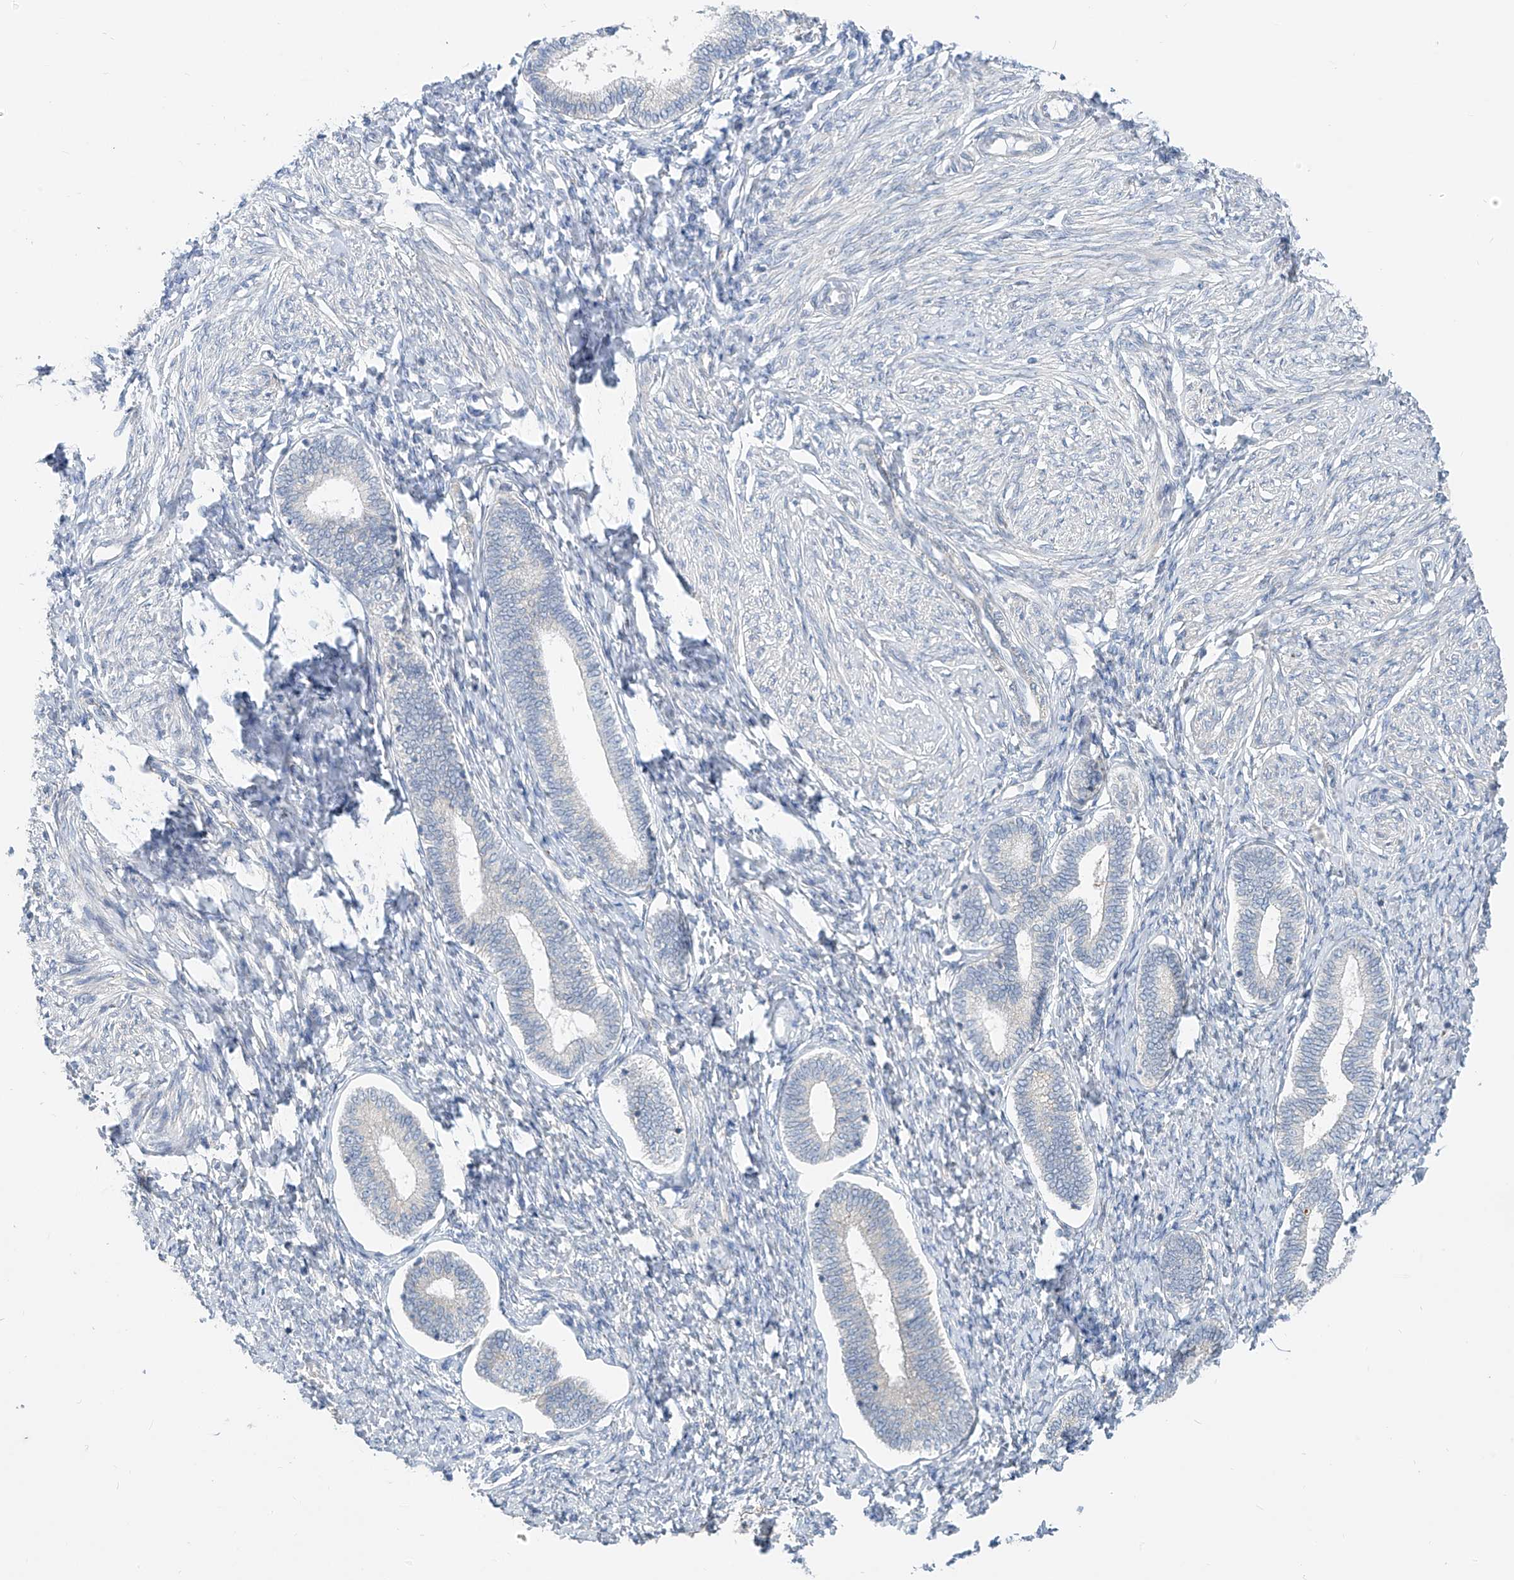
{"staining": {"intensity": "negative", "quantity": "none", "location": "none"}, "tissue": "endometrium", "cell_type": "Cells in endometrial stroma", "image_type": "normal", "snomed": [{"axis": "morphology", "description": "Normal tissue, NOS"}, {"axis": "topography", "description": "Endometrium"}], "caption": "An immunohistochemistry (IHC) histopathology image of benign endometrium is shown. There is no staining in cells in endometrial stroma of endometrium.", "gene": "KRTAP25", "patient": {"sex": "female", "age": 72}}